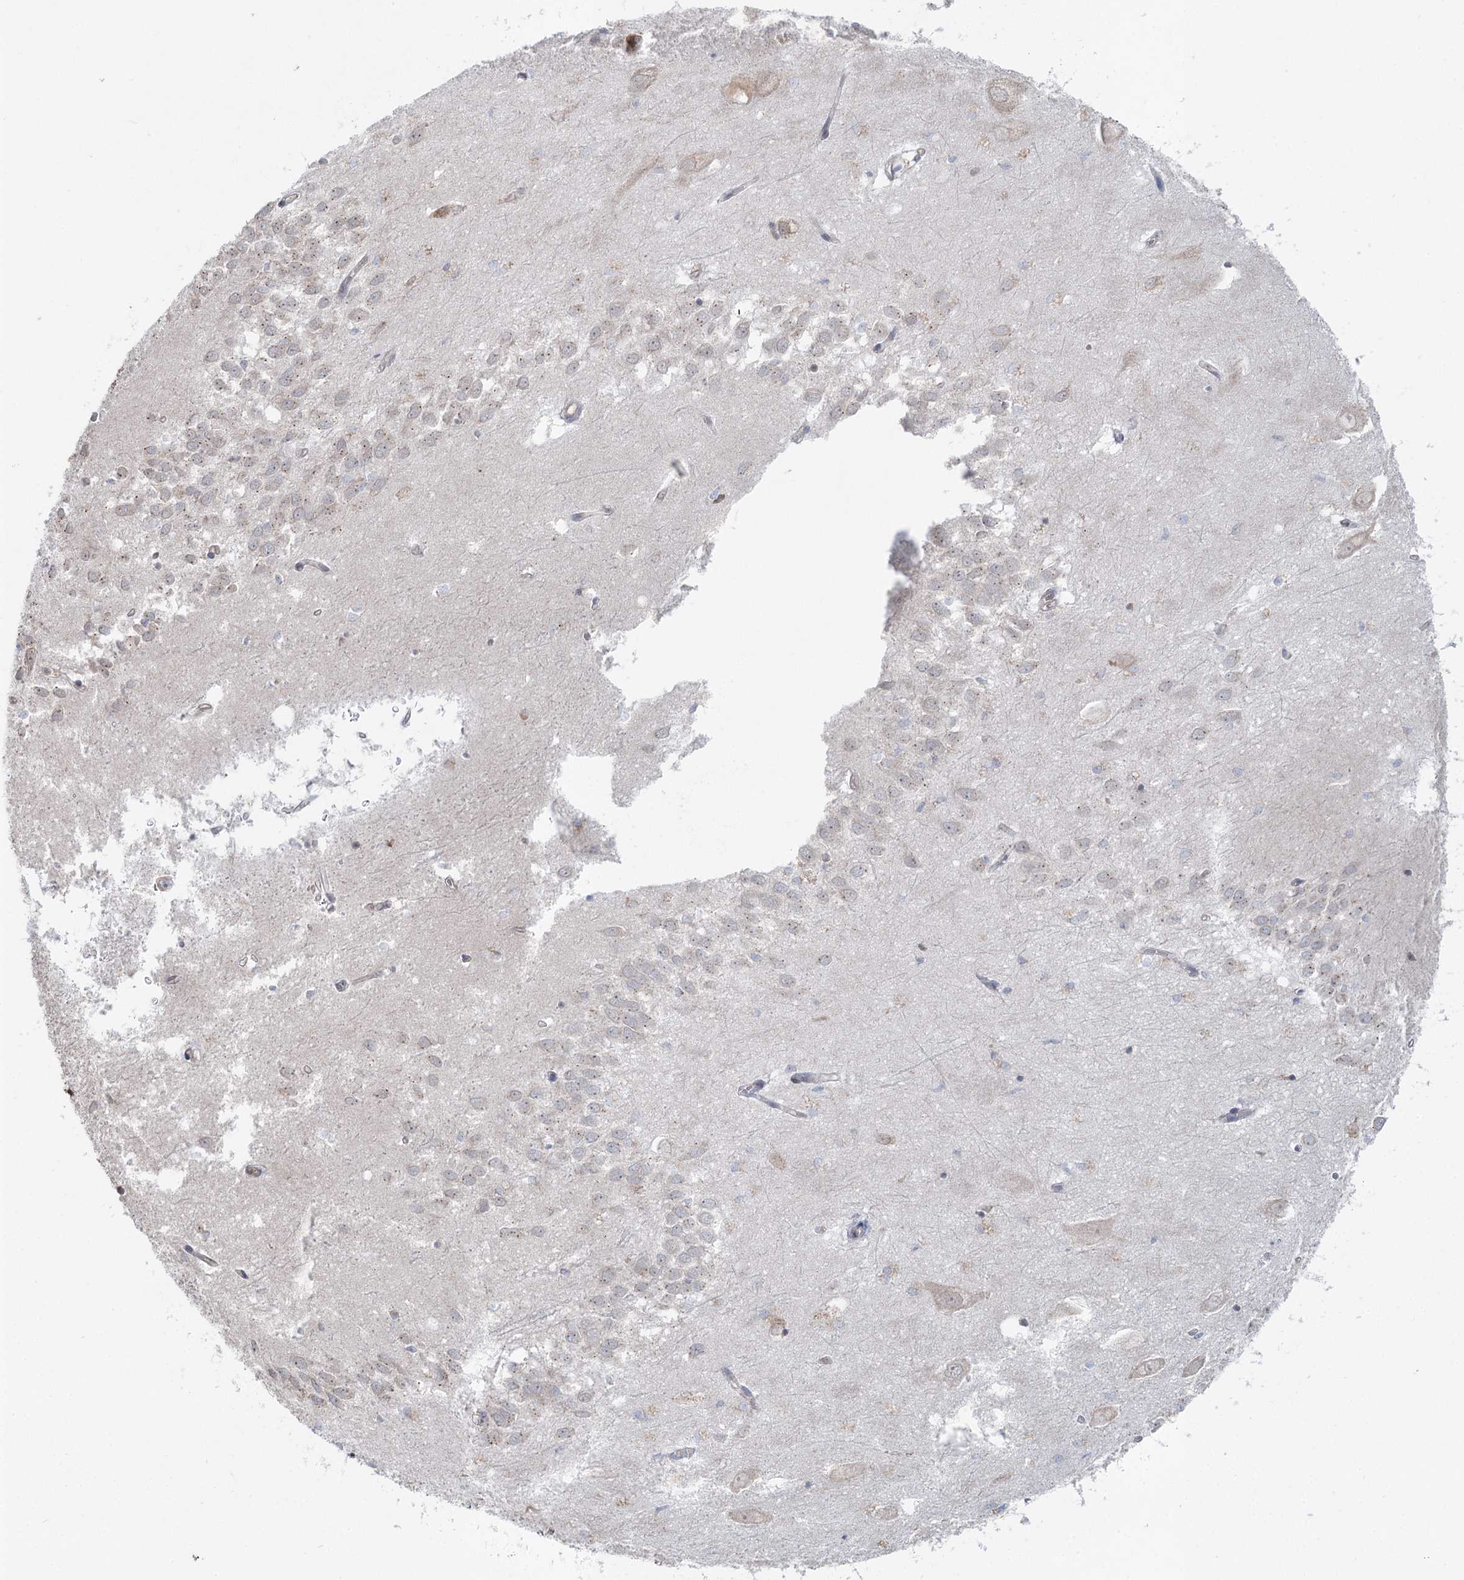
{"staining": {"intensity": "negative", "quantity": "none", "location": "none"}, "tissue": "hippocampus", "cell_type": "Glial cells", "image_type": "normal", "snomed": [{"axis": "morphology", "description": "Normal tissue, NOS"}, {"axis": "topography", "description": "Hippocampus"}], "caption": "Protein analysis of unremarkable hippocampus reveals no significant expression in glial cells. (DAB (3,3'-diaminobenzidine) IHC with hematoxylin counter stain).", "gene": "GPALPP1", "patient": {"sex": "female", "age": 64}}